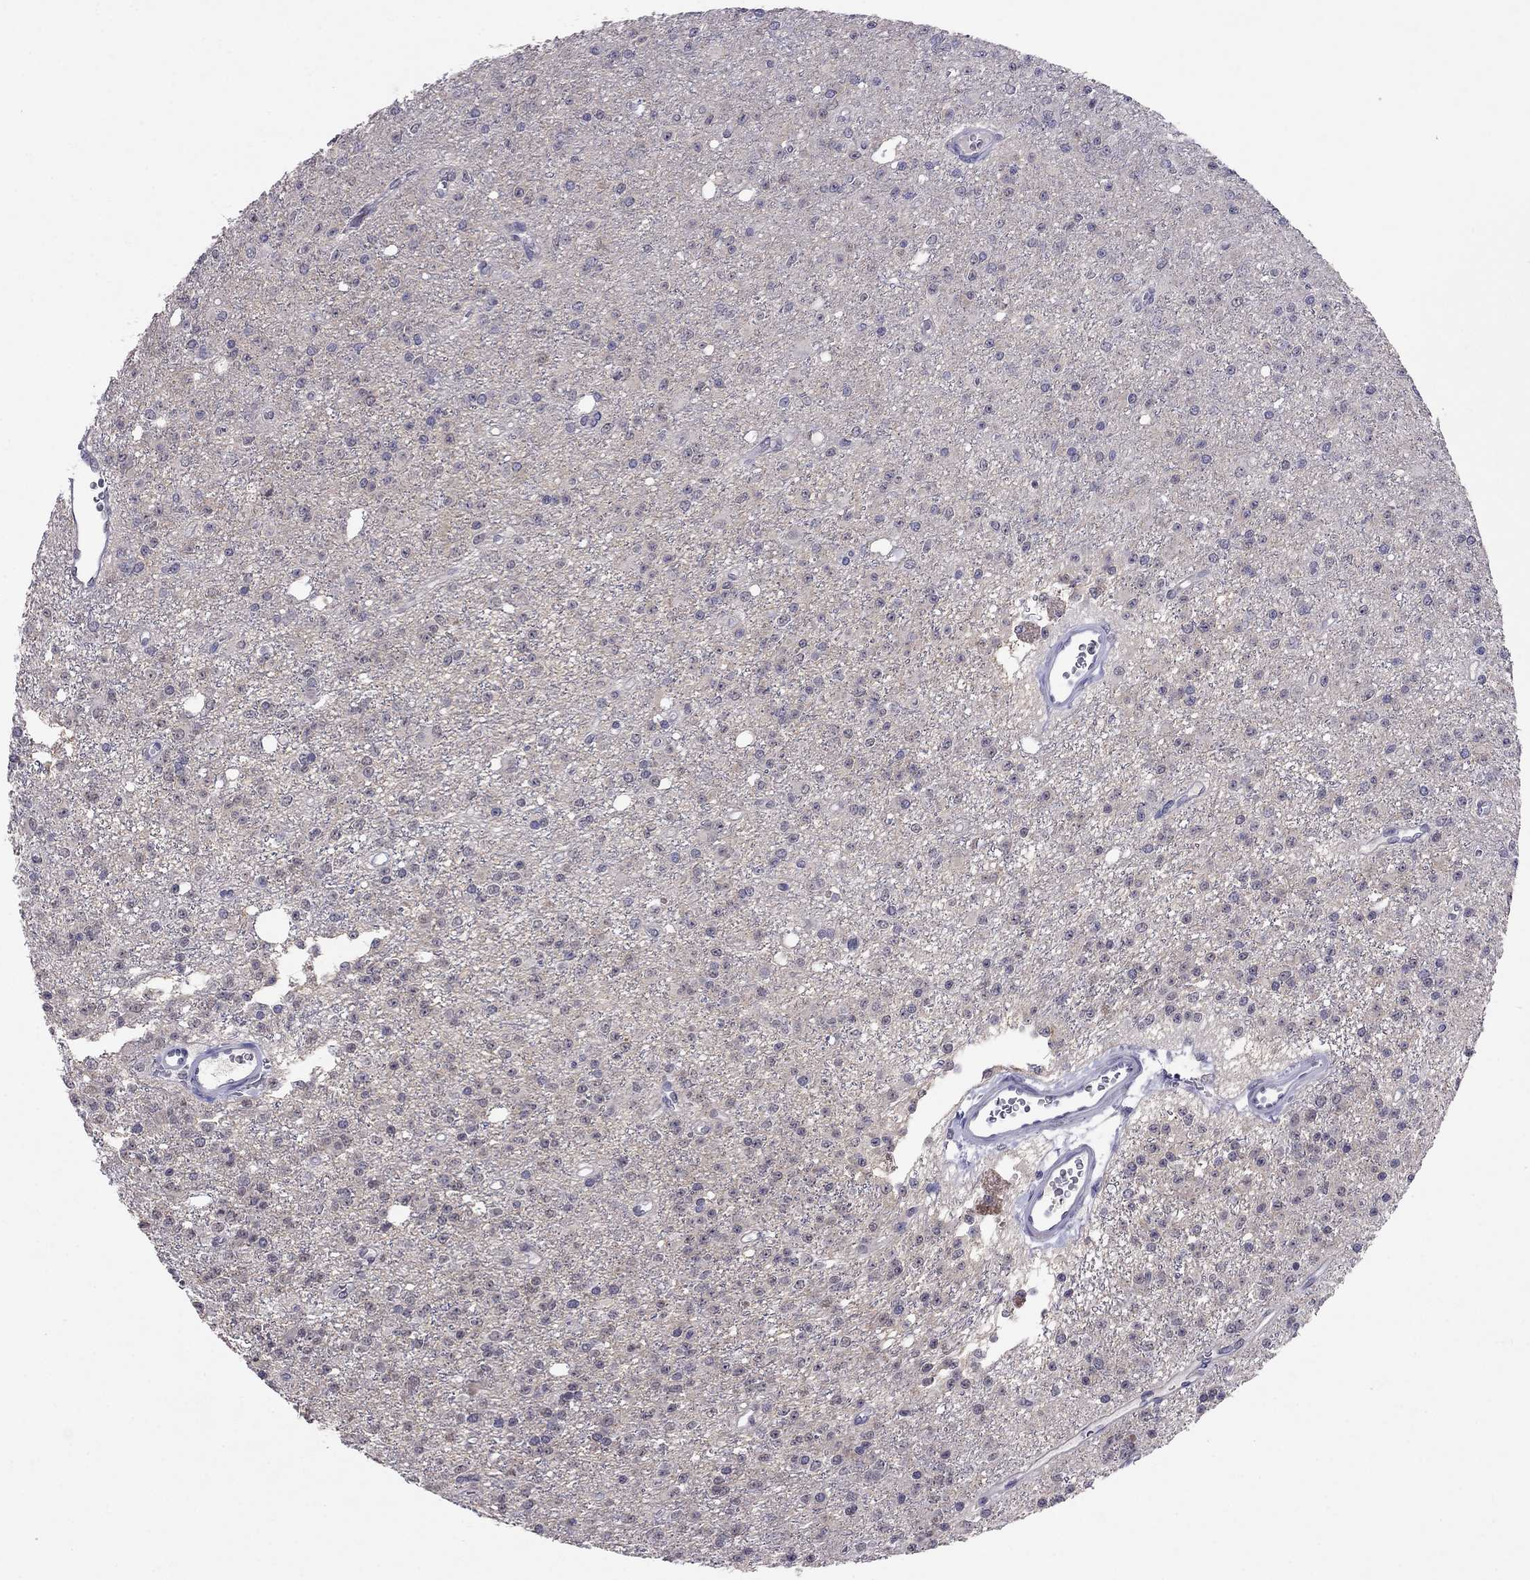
{"staining": {"intensity": "negative", "quantity": "none", "location": "none"}, "tissue": "glioma", "cell_type": "Tumor cells", "image_type": "cancer", "snomed": [{"axis": "morphology", "description": "Glioma, malignant, Low grade"}, {"axis": "topography", "description": "Brain"}], "caption": "Photomicrograph shows no significant protein staining in tumor cells of malignant low-grade glioma.", "gene": "MYO3B", "patient": {"sex": "female", "age": 45}}